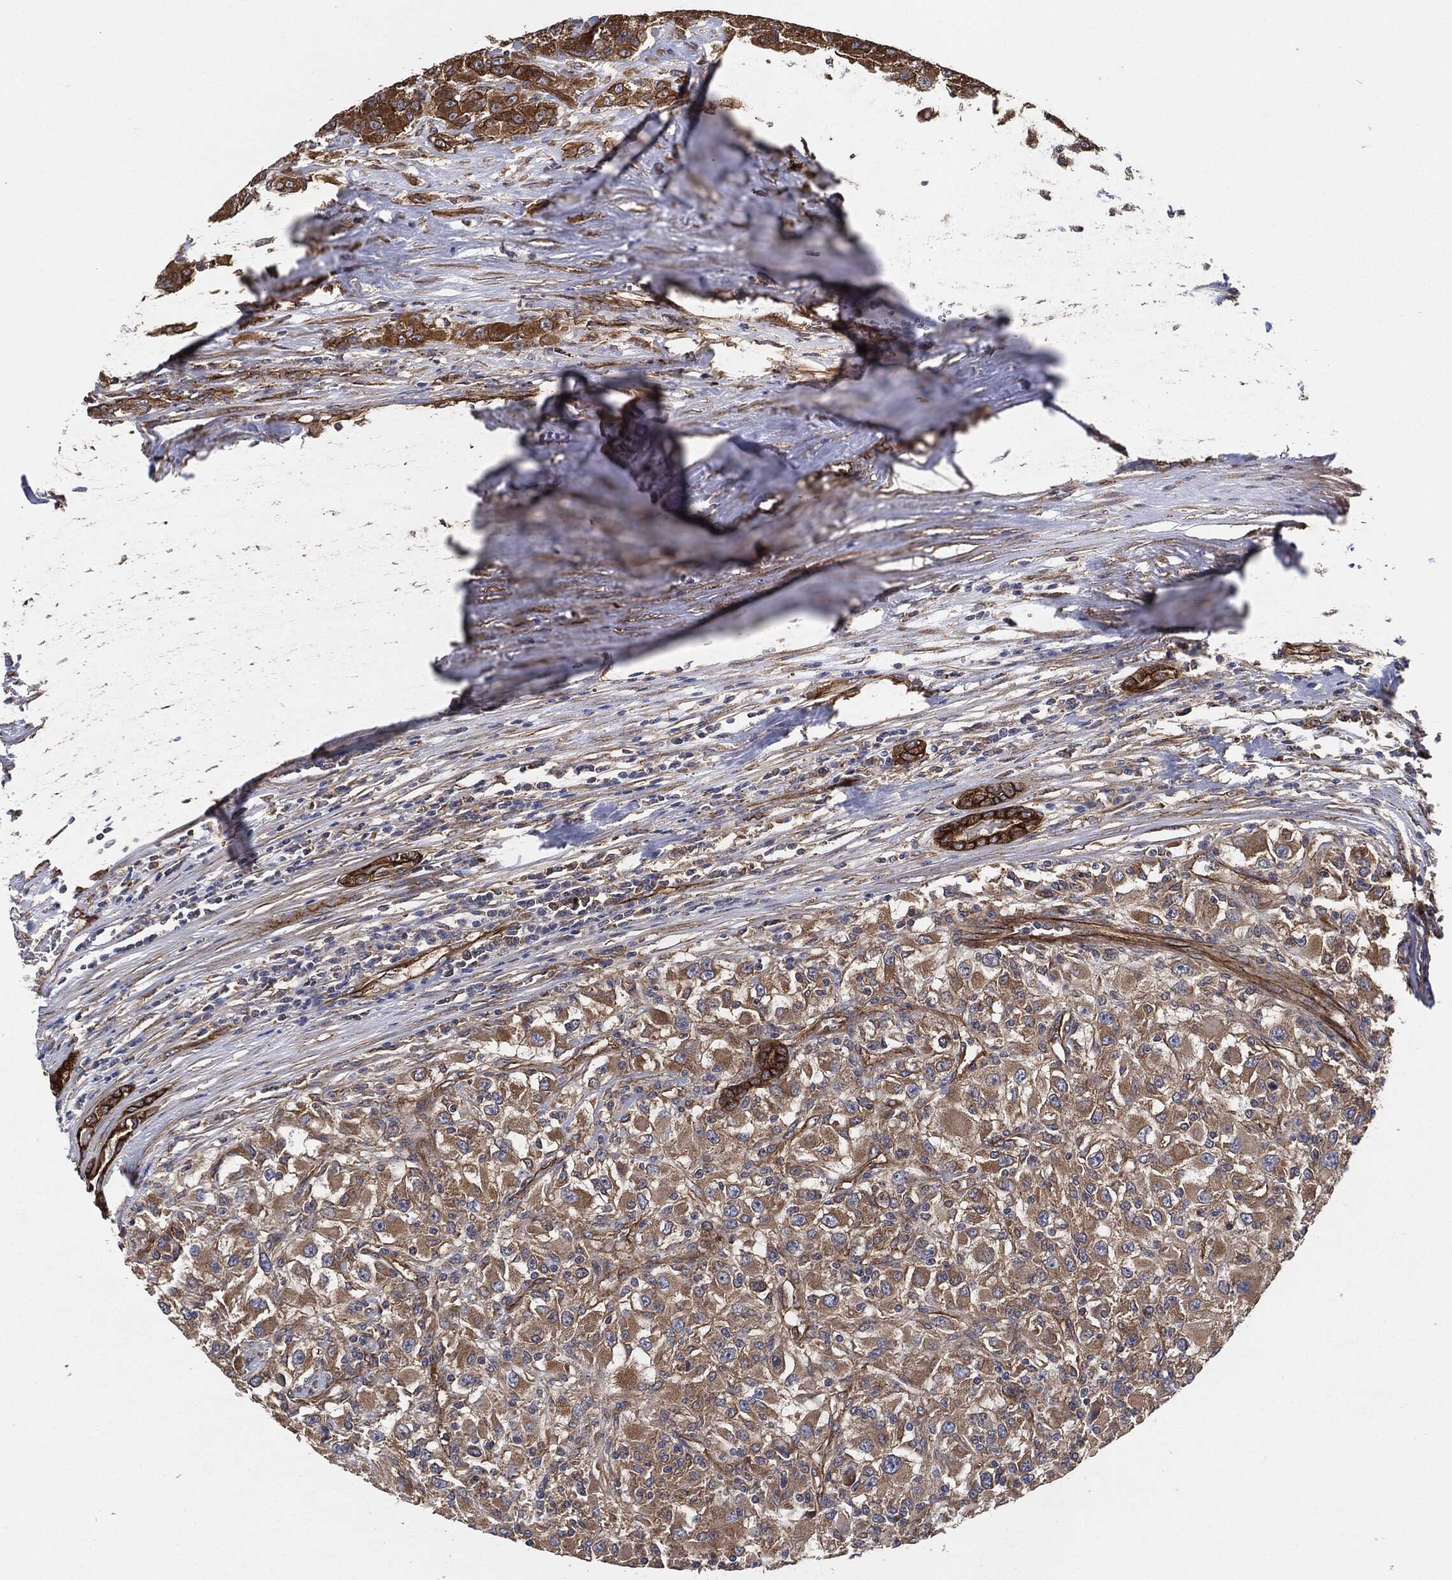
{"staining": {"intensity": "moderate", "quantity": "25%-75%", "location": "cytoplasmic/membranous"}, "tissue": "renal cancer", "cell_type": "Tumor cells", "image_type": "cancer", "snomed": [{"axis": "morphology", "description": "Adenocarcinoma, NOS"}, {"axis": "topography", "description": "Kidney"}], "caption": "This image demonstrates IHC staining of human renal cancer, with medium moderate cytoplasmic/membranous expression in approximately 25%-75% of tumor cells.", "gene": "CTNNA1", "patient": {"sex": "female", "age": 67}}